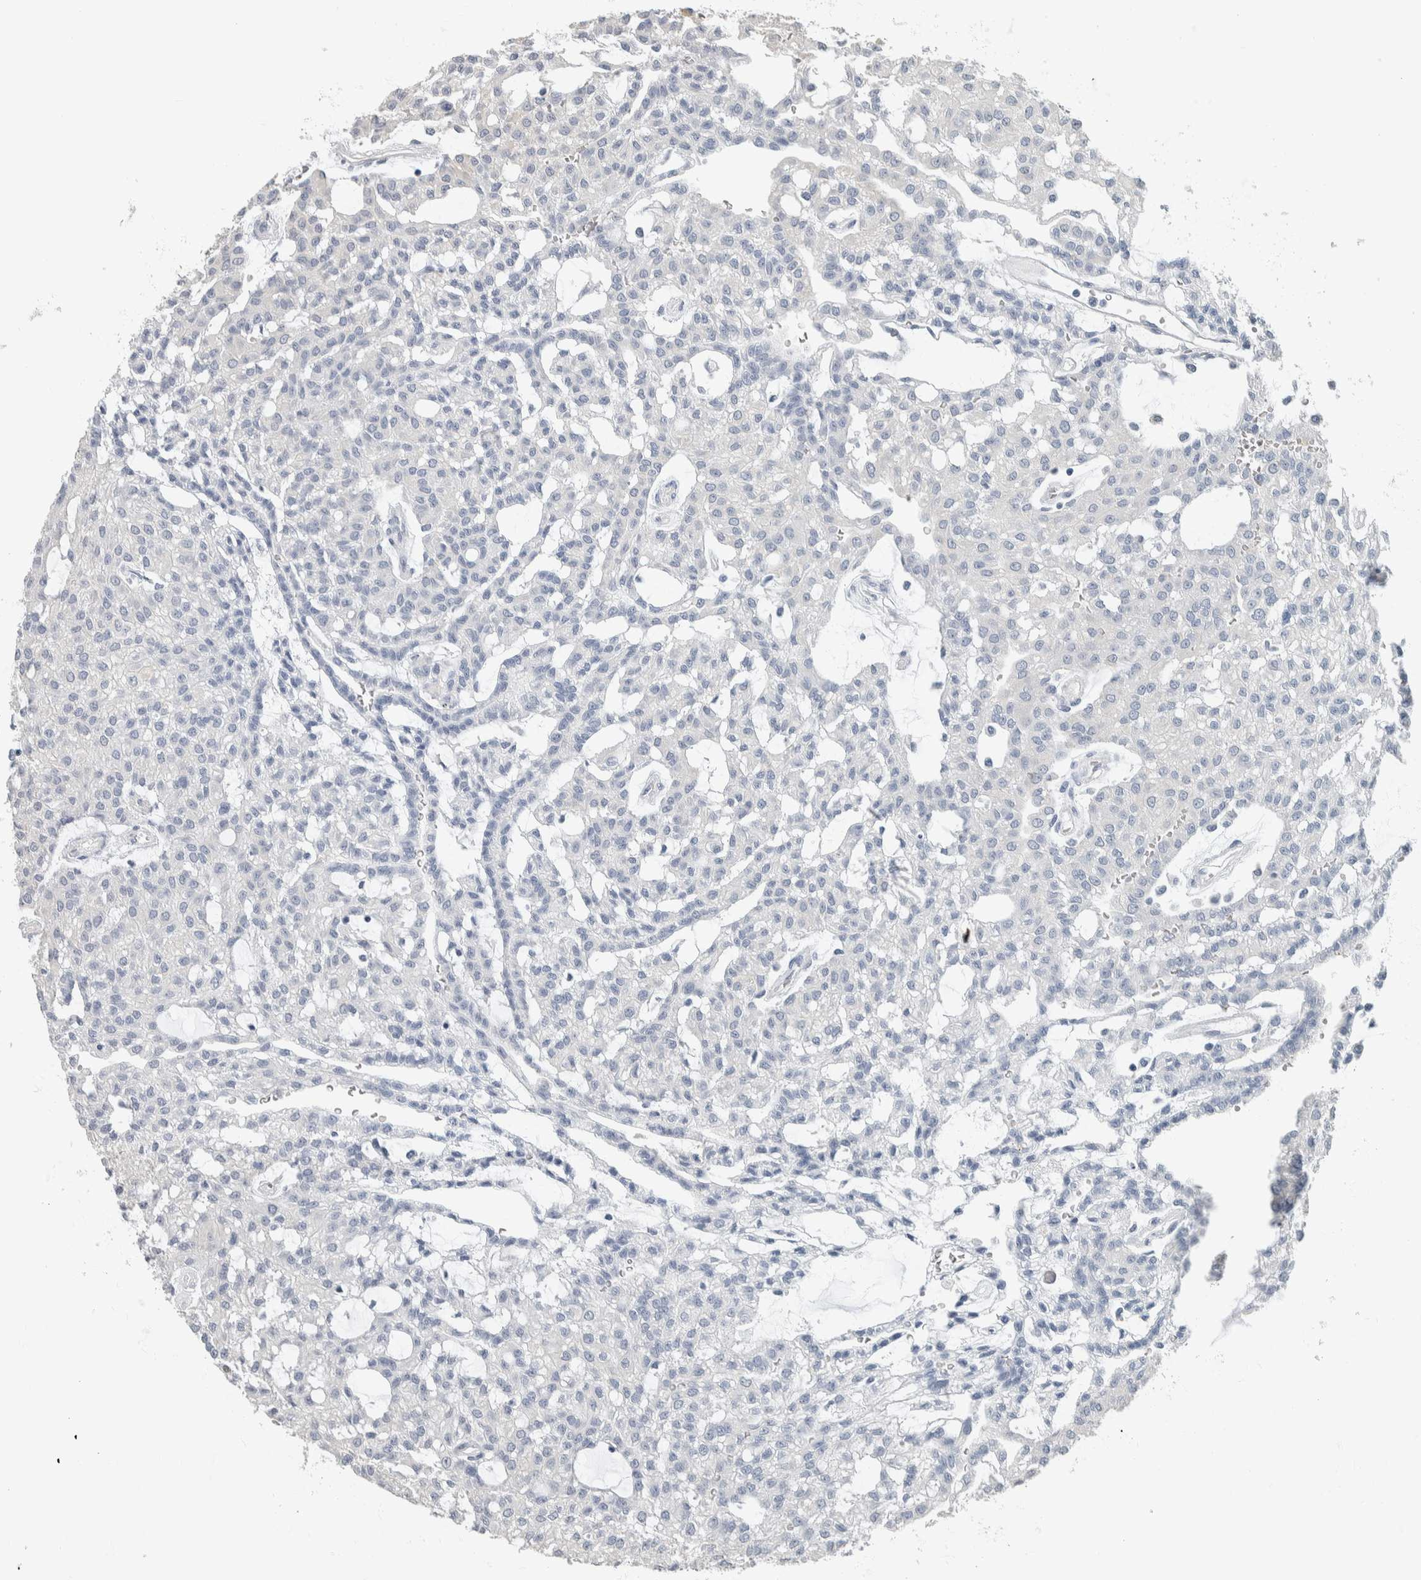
{"staining": {"intensity": "negative", "quantity": "none", "location": "none"}, "tissue": "renal cancer", "cell_type": "Tumor cells", "image_type": "cancer", "snomed": [{"axis": "morphology", "description": "Adenocarcinoma, NOS"}, {"axis": "topography", "description": "Kidney"}], "caption": "Renal cancer stained for a protein using immunohistochemistry shows no staining tumor cells.", "gene": "NEFM", "patient": {"sex": "male", "age": 63}}